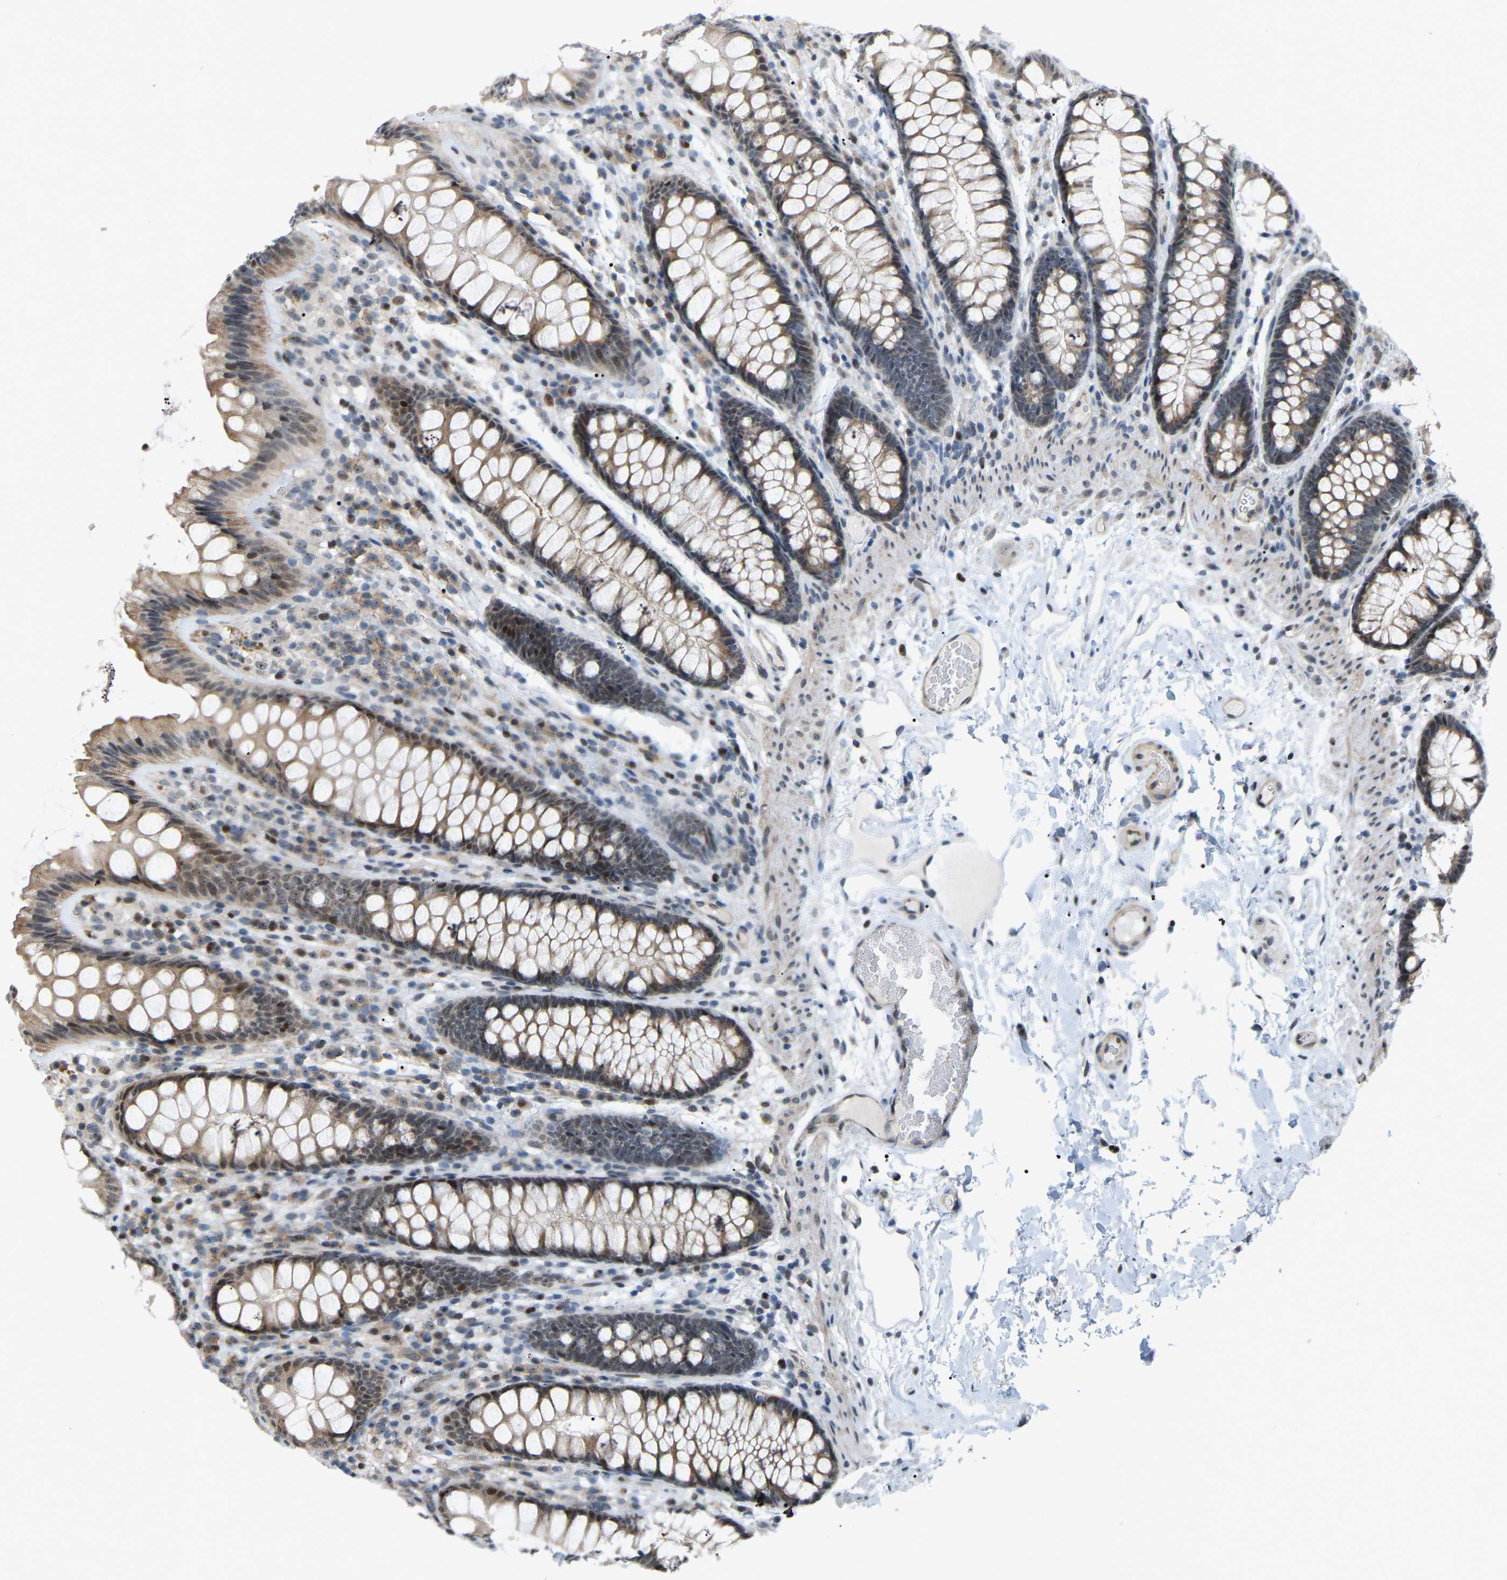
{"staining": {"intensity": "weak", "quantity": "25%-75%", "location": "cytoplasmic/membranous"}, "tissue": "colon", "cell_type": "Endothelial cells", "image_type": "normal", "snomed": [{"axis": "morphology", "description": "Normal tissue, NOS"}, {"axis": "topography", "description": "Colon"}], "caption": "Colon stained for a protein (brown) shows weak cytoplasmic/membranous positive positivity in about 25%-75% of endothelial cells.", "gene": "CROT", "patient": {"sex": "female", "age": 56}}